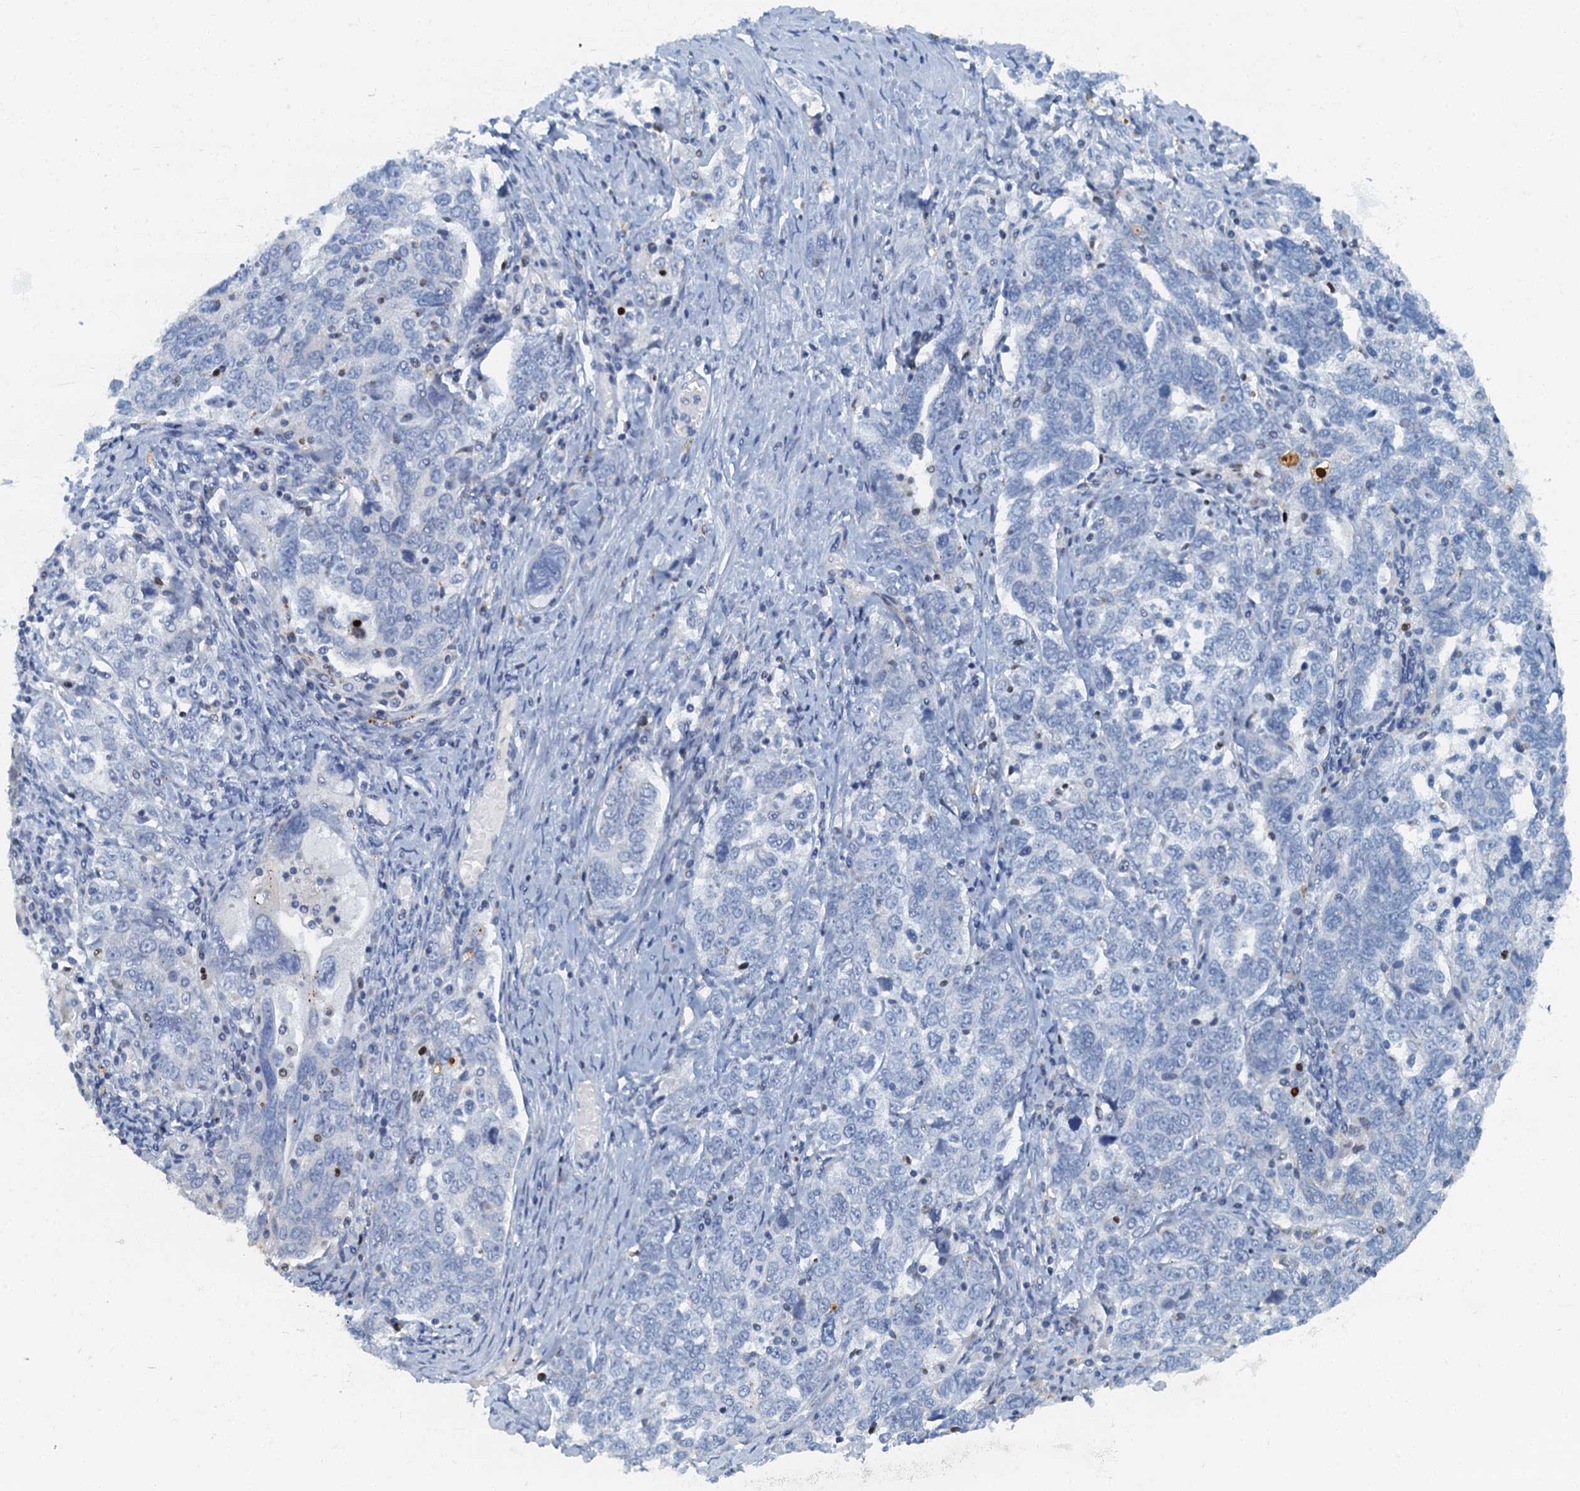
{"staining": {"intensity": "negative", "quantity": "none", "location": "none"}, "tissue": "ovarian cancer", "cell_type": "Tumor cells", "image_type": "cancer", "snomed": [{"axis": "morphology", "description": "Carcinoma, endometroid"}, {"axis": "topography", "description": "Ovary"}], "caption": "The image demonstrates no significant staining in tumor cells of ovarian cancer (endometroid carcinoma).", "gene": "LYPD3", "patient": {"sex": "female", "age": 62}}